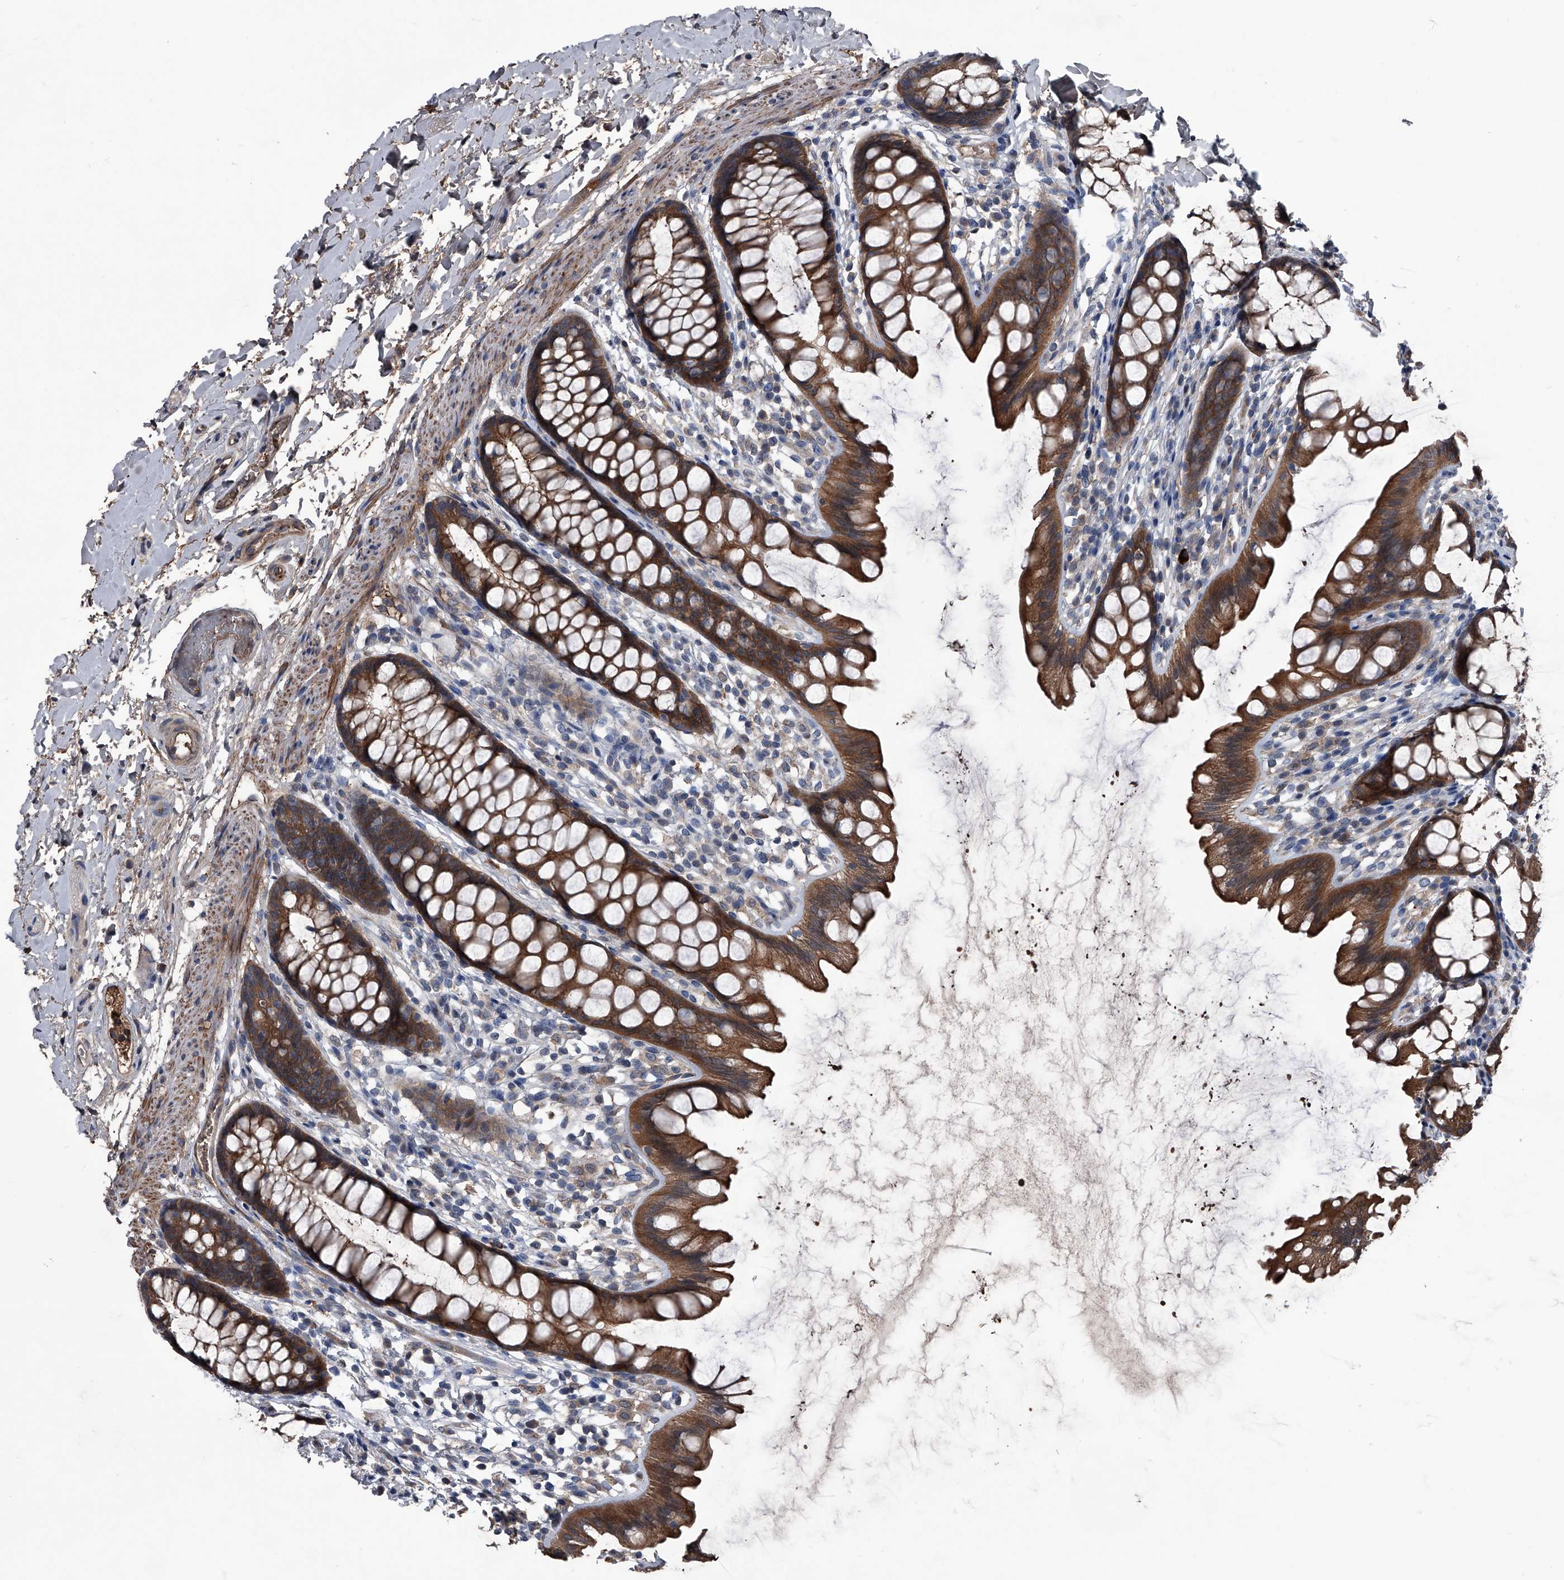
{"staining": {"intensity": "strong", "quantity": ">75%", "location": "cytoplasmic/membranous"}, "tissue": "rectum", "cell_type": "Glandular cells", "image_type": "normal", "snomed": [{"axis": "morphology", "description": "Normal tissue, NOS"}, {"axis": "topography", "description": "Rectum"}], "caption": "DAB immunohistochemical staining of unremarkable rectum shows strong cytoplasmic/membranous protein positivity in about >75% of glandular cells.", "gene": "KIF13A", "patient": {"sex": "female", "age": 65}}